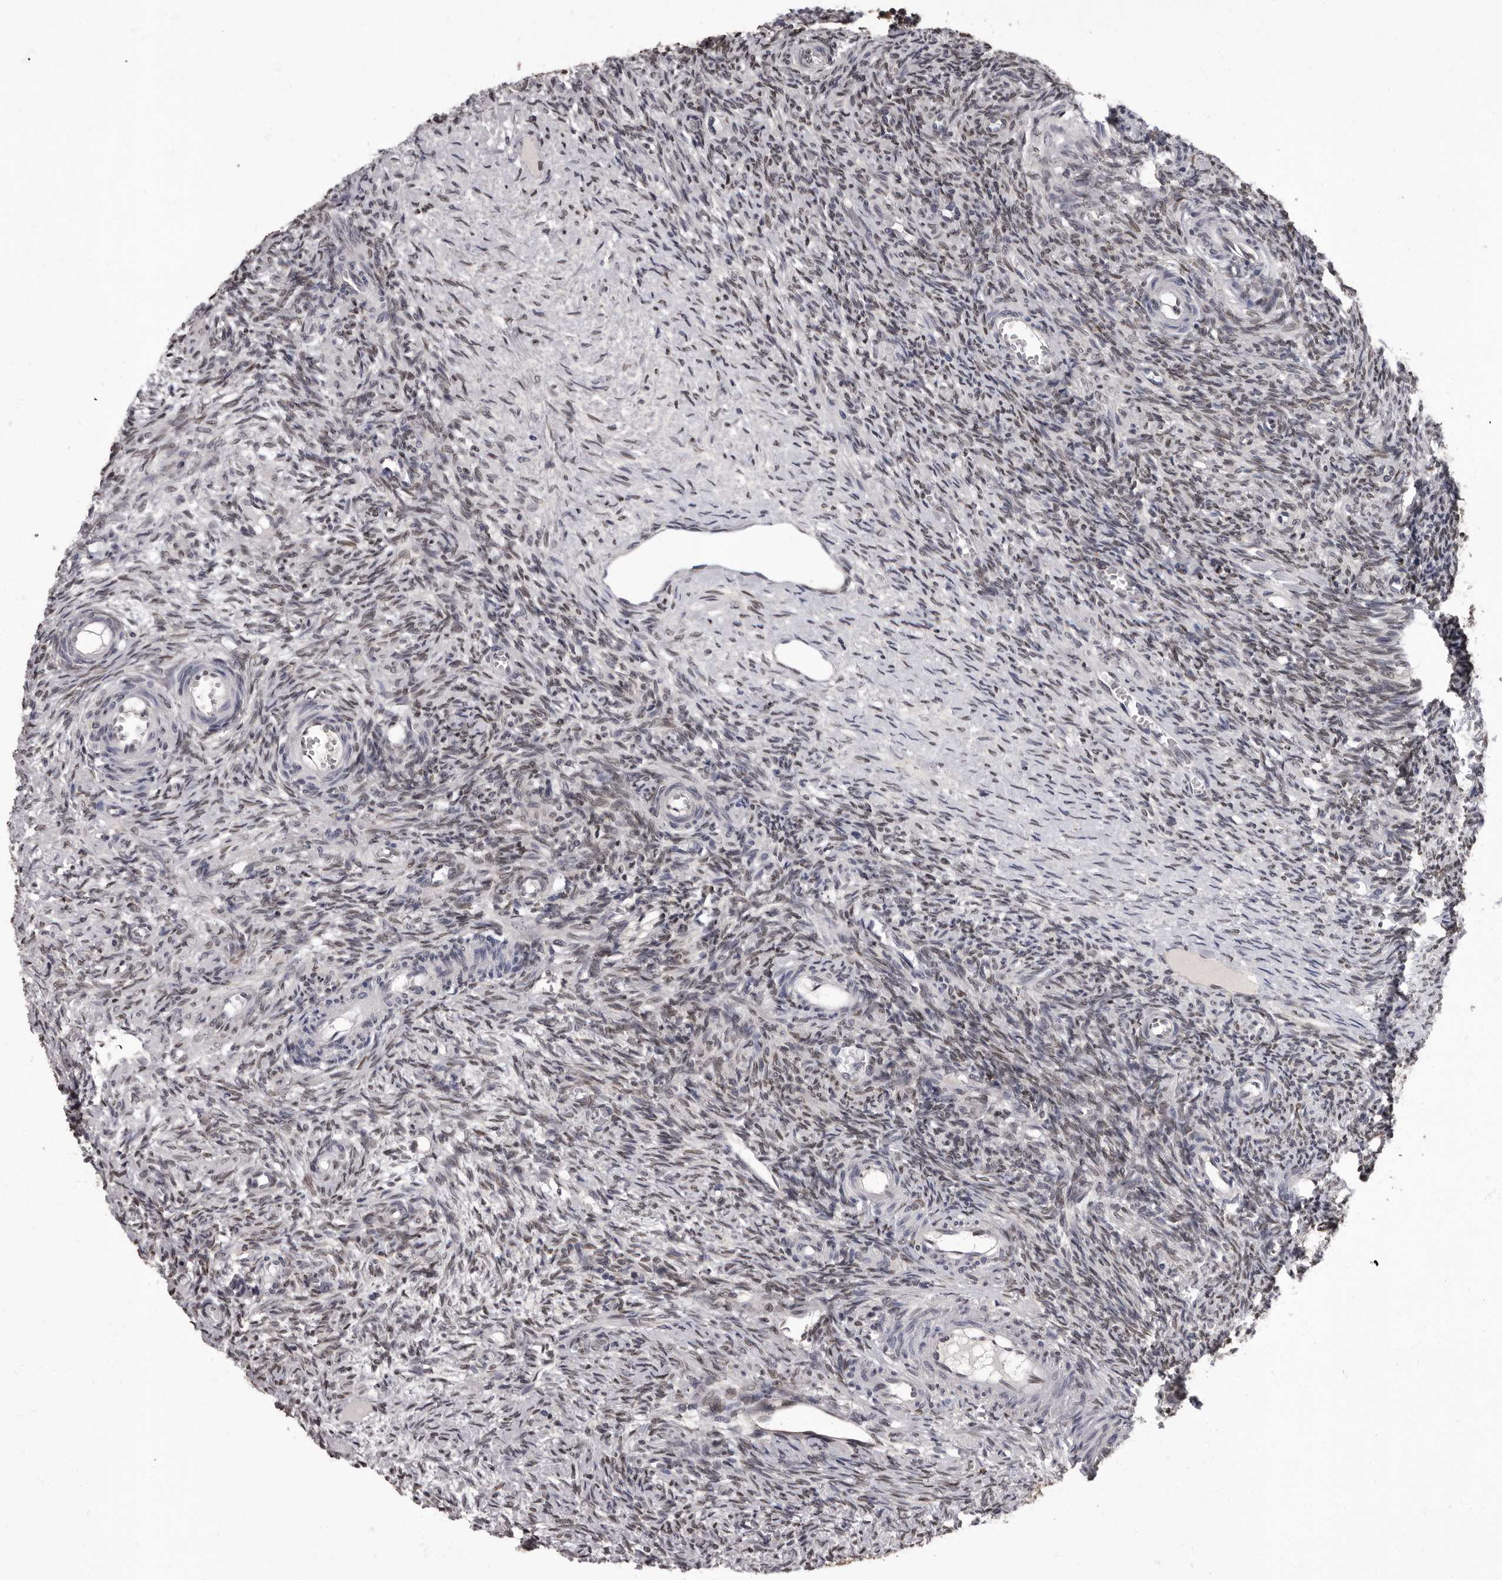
{"staining": {"intensity": "strong", "quantity": ">75%", "location": "cytoplasmic/membranous,nuclear"}, "tissue": "ovary", "cell_type": "Follicle cells", "image_type": "normal", "snomed": [{"axis": "morphology", "description": "Normal tissue, NOS"}, {"axis": "topography", "description": "Ovary"}], "caption": "Ovary stained with immunohistochemistry (IHC) exhibits strong cytoplasmic/membranous,nuclear staining in approximately >75% of follicle cells.", "gene": "C1orf50", "patient": {"sex": "female", "age": 27}}